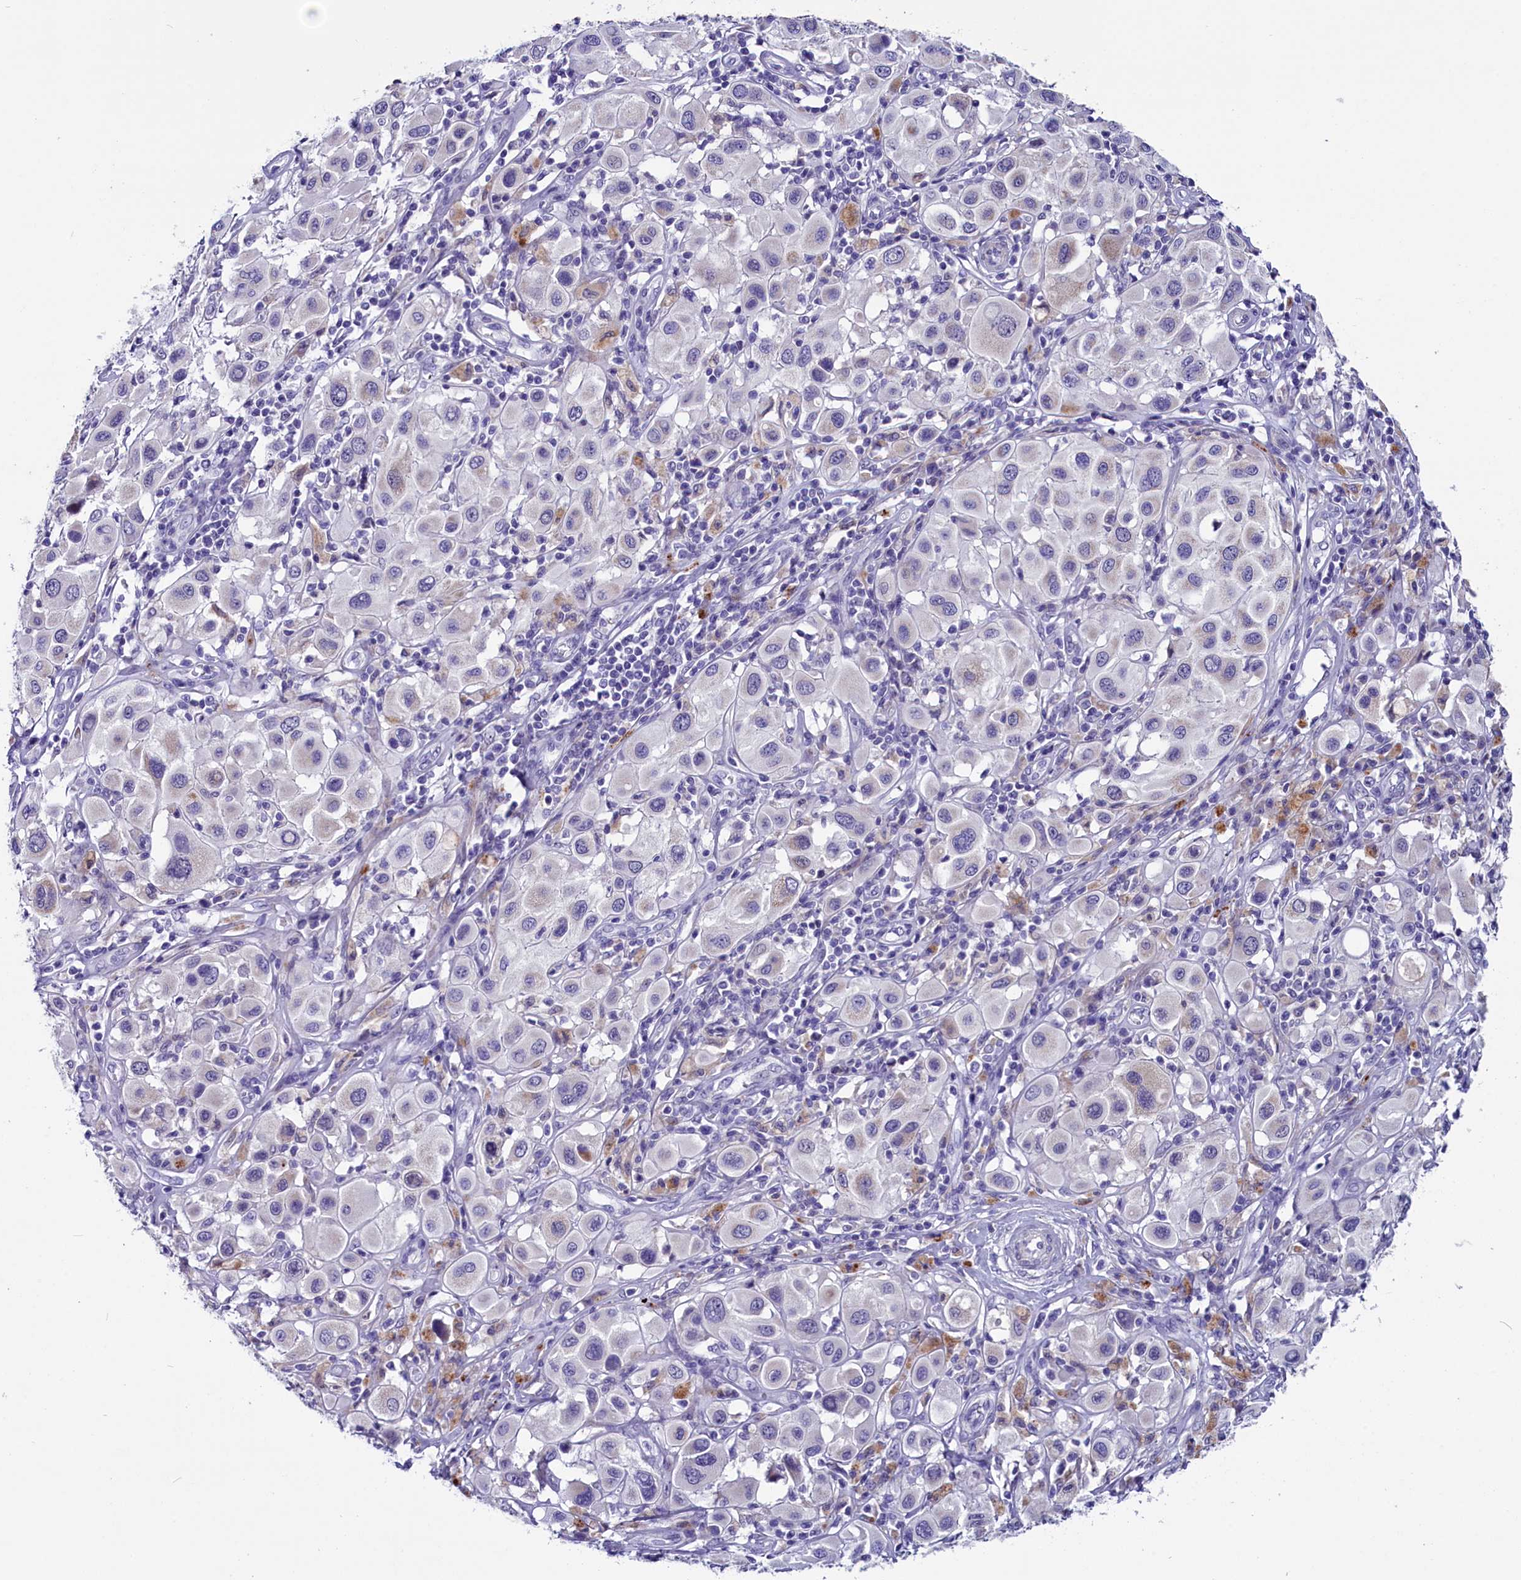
{"staining": {"intensity": "negative", "quantity": "none", "location": "none"}, "tissue": "melanoma", "cell_type": "Tumor cells", "image_type": "cancer", "snomed": [{"axis": "morphology", "description": "Malignant melanoma, Metastatic site"}, {"axis": "topography", "description": "Skin"}], "caption": "DAB (3,3'-diaminobenzidine) immunohistochemical staining of human melanoma exhibits no significant positivity in tumor cells.", "gene": "SCD5", "patient": {"sex": "male", "age": 41}}